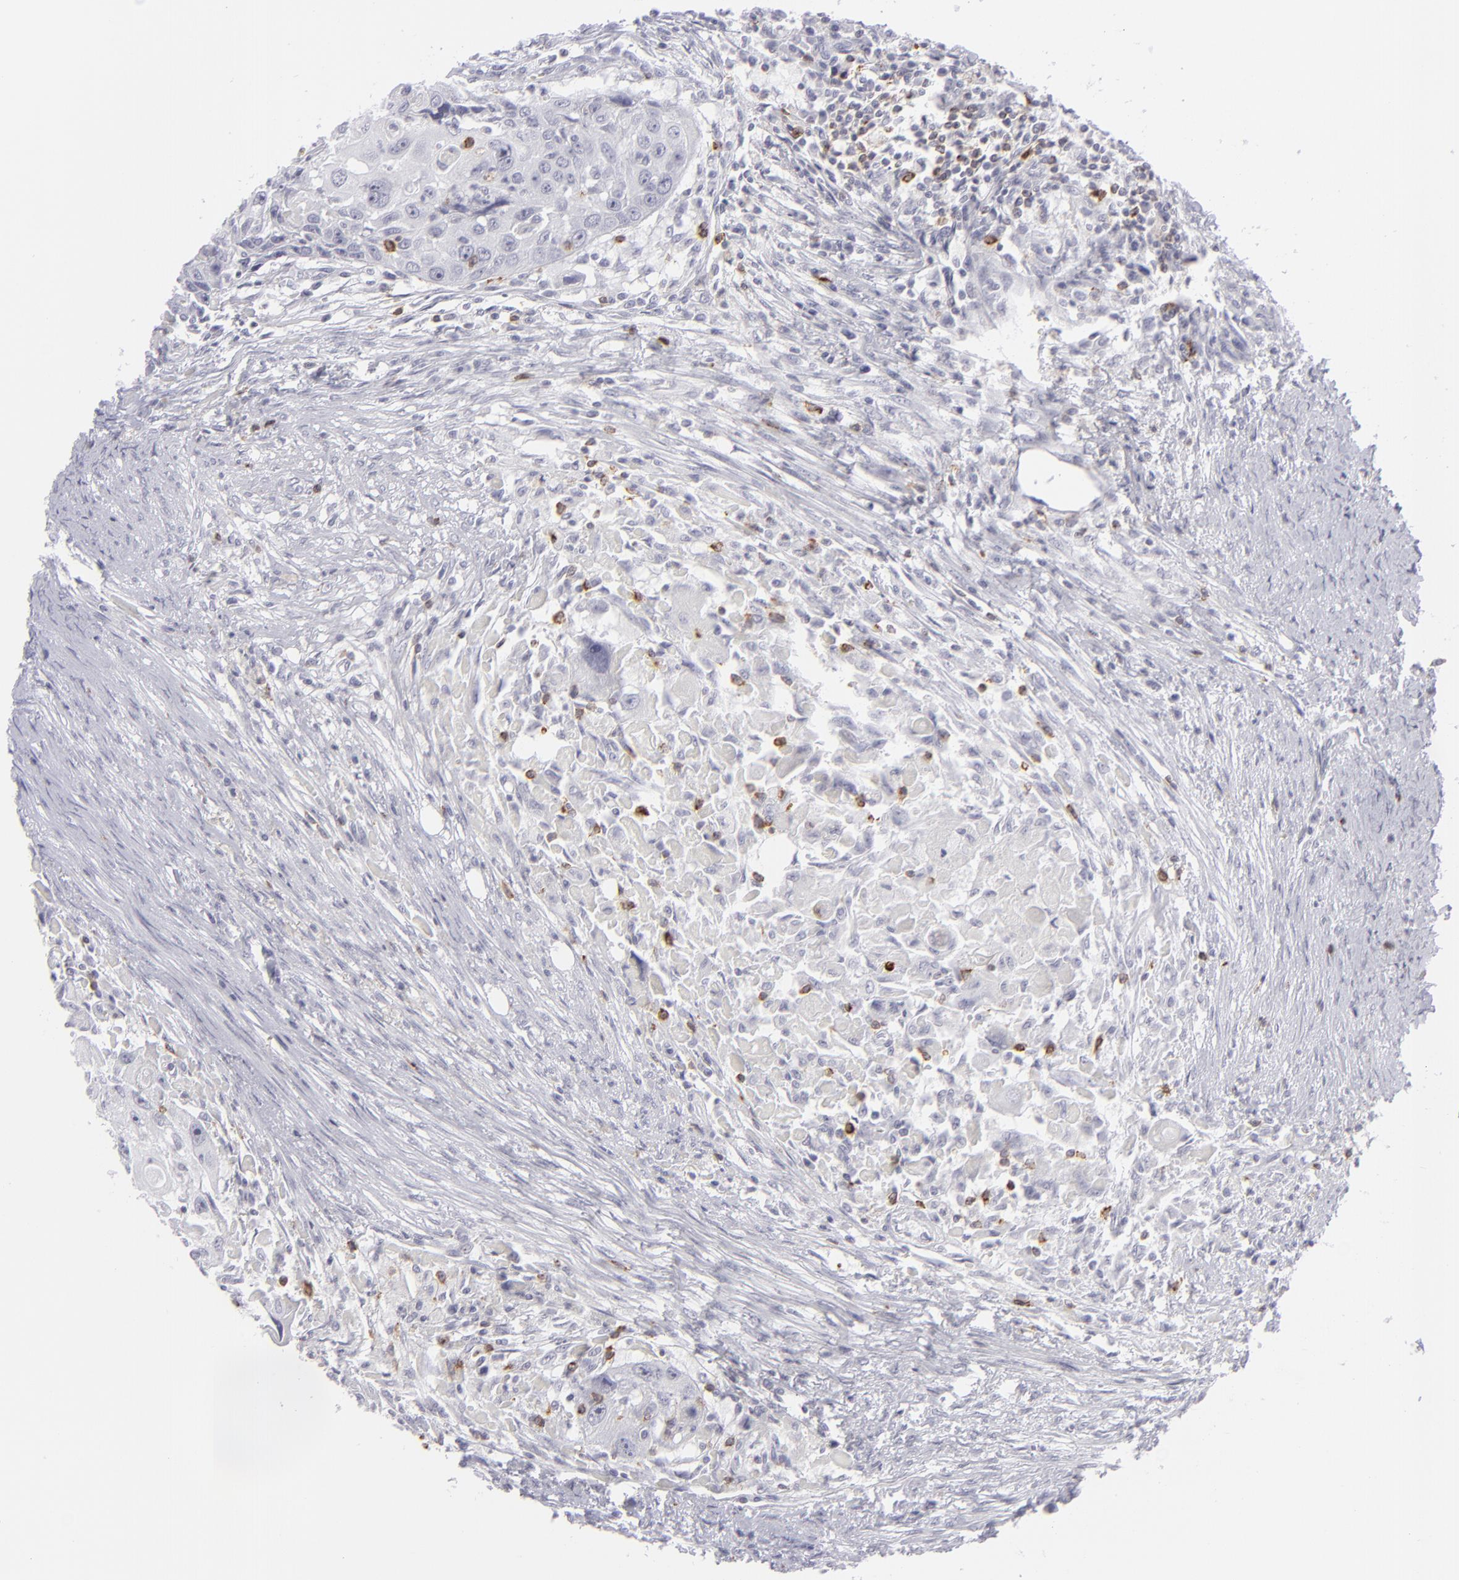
{"staining": {"intensity": "negative", "quantity": "none", "location": "none"}, "tissue": "head and neck cancer", "cell_type": "Tumor cells", "image_type": "cancer", "snomed": [{"axis": "morphology", "description": "Squamous cell carcinoma, NOS"}, {"axis": "topography", "description": "Head-Neck"}], "caption": "High magnification brightfield microscopy of squamous cell carcinoma (head and neck) stained with DAB (brown) and counterstained with hematoxylin (blue): tumor cells show no significant expression.", "gene": "CD7", "patient": {"sex": "male", "age": 64}}